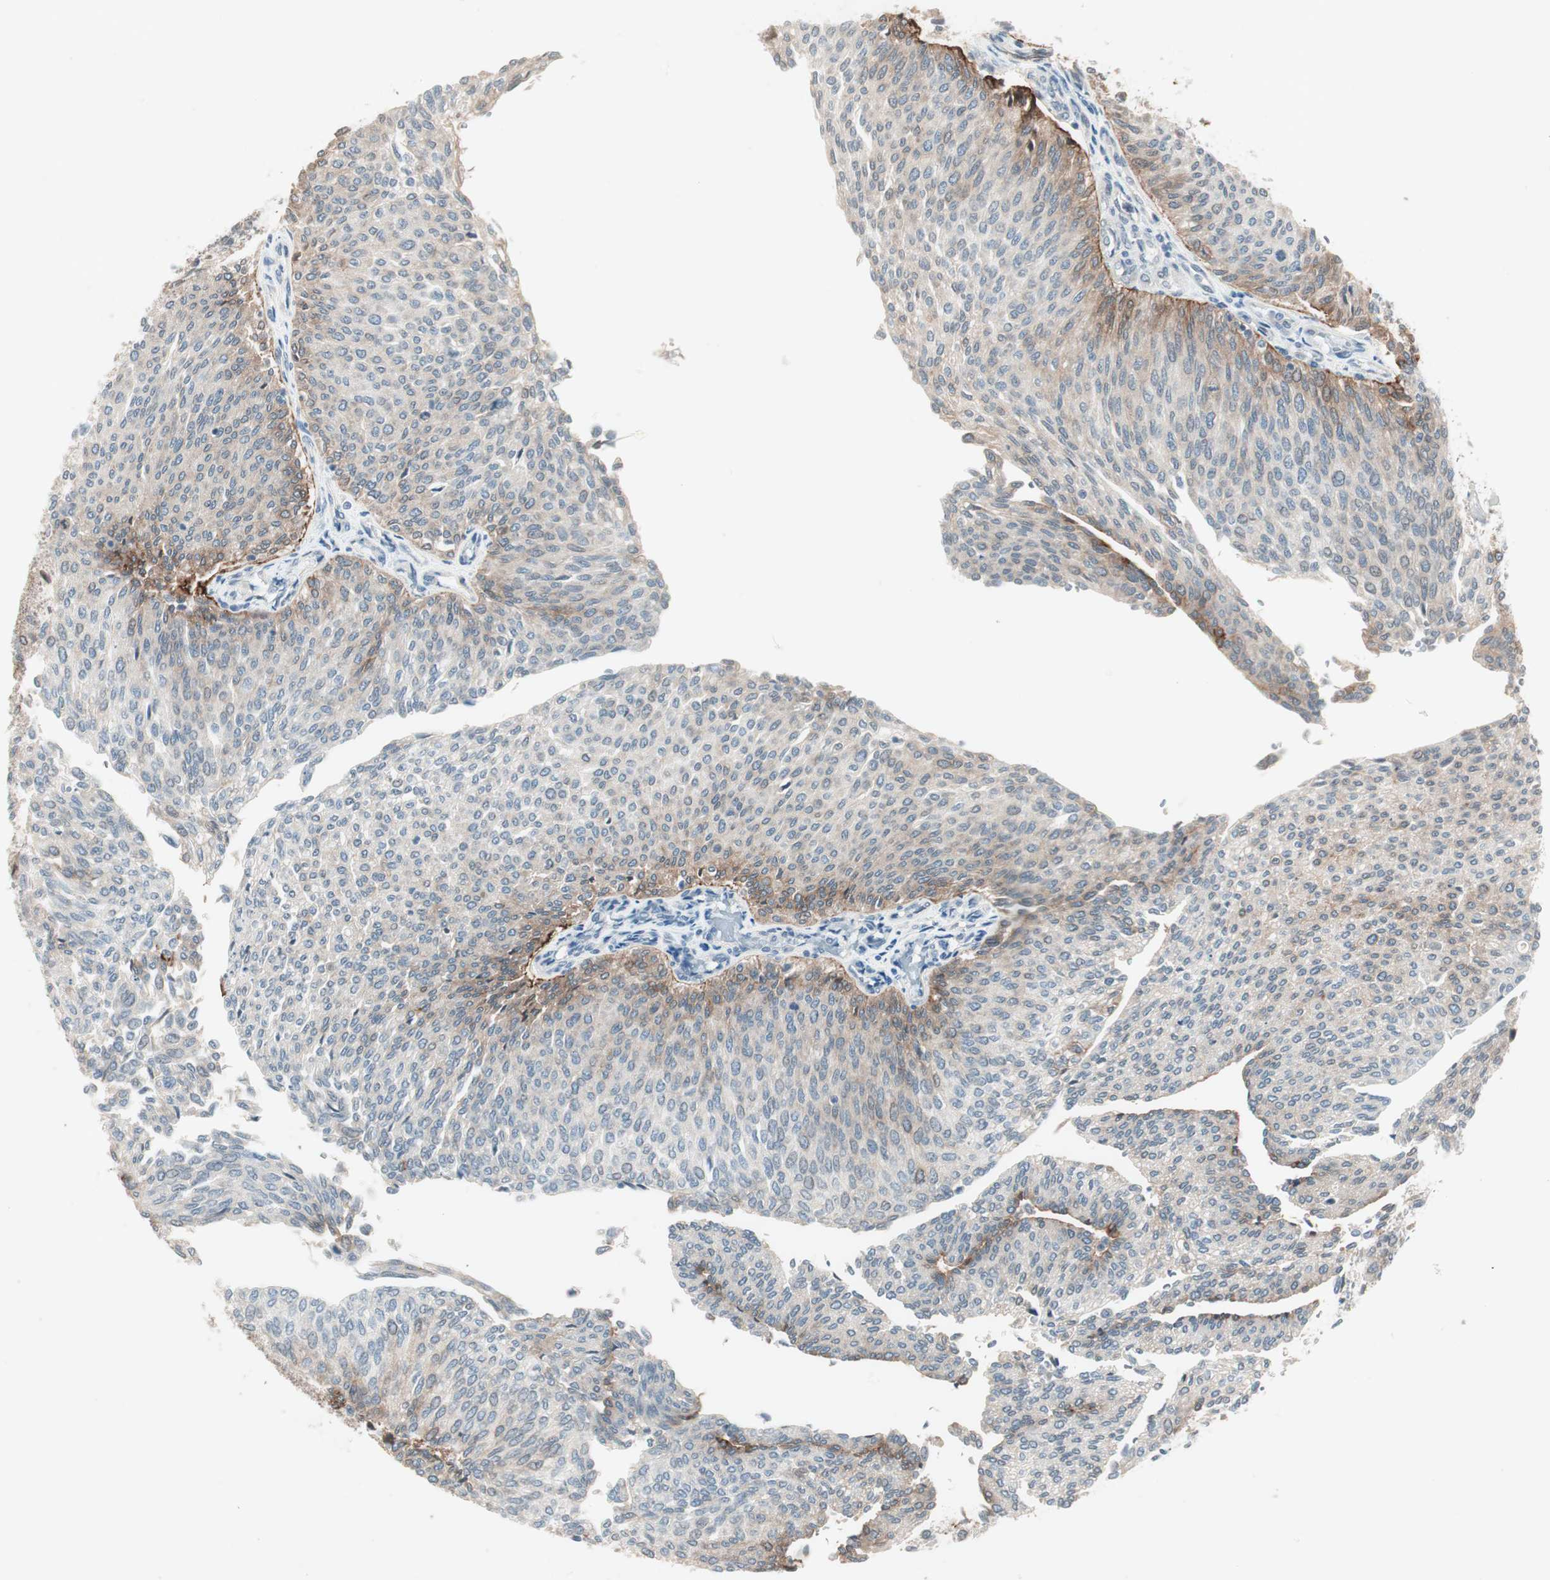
{"staining": {"intensity": "moderate", "quantity": "<25%", "location": "cytoplasmic/membranous"}, "tissue": "urothelial cancer", "cell_type": "Tumor cells", "image_type": "cancer", "snomed": [{"axis": "morphology", "description": "Urothelial carcinoma, Low grade"}, {"axis": "topography", "description": "Urinary bladder"}], "caption": "A low amount of moderate cytoplasmic/membranous staining is seen in approximately <25% of tumor cells in urothelial cancer tissue.", "gene": "ITGB4", "patient": {"sex": "female", "age": 79}}